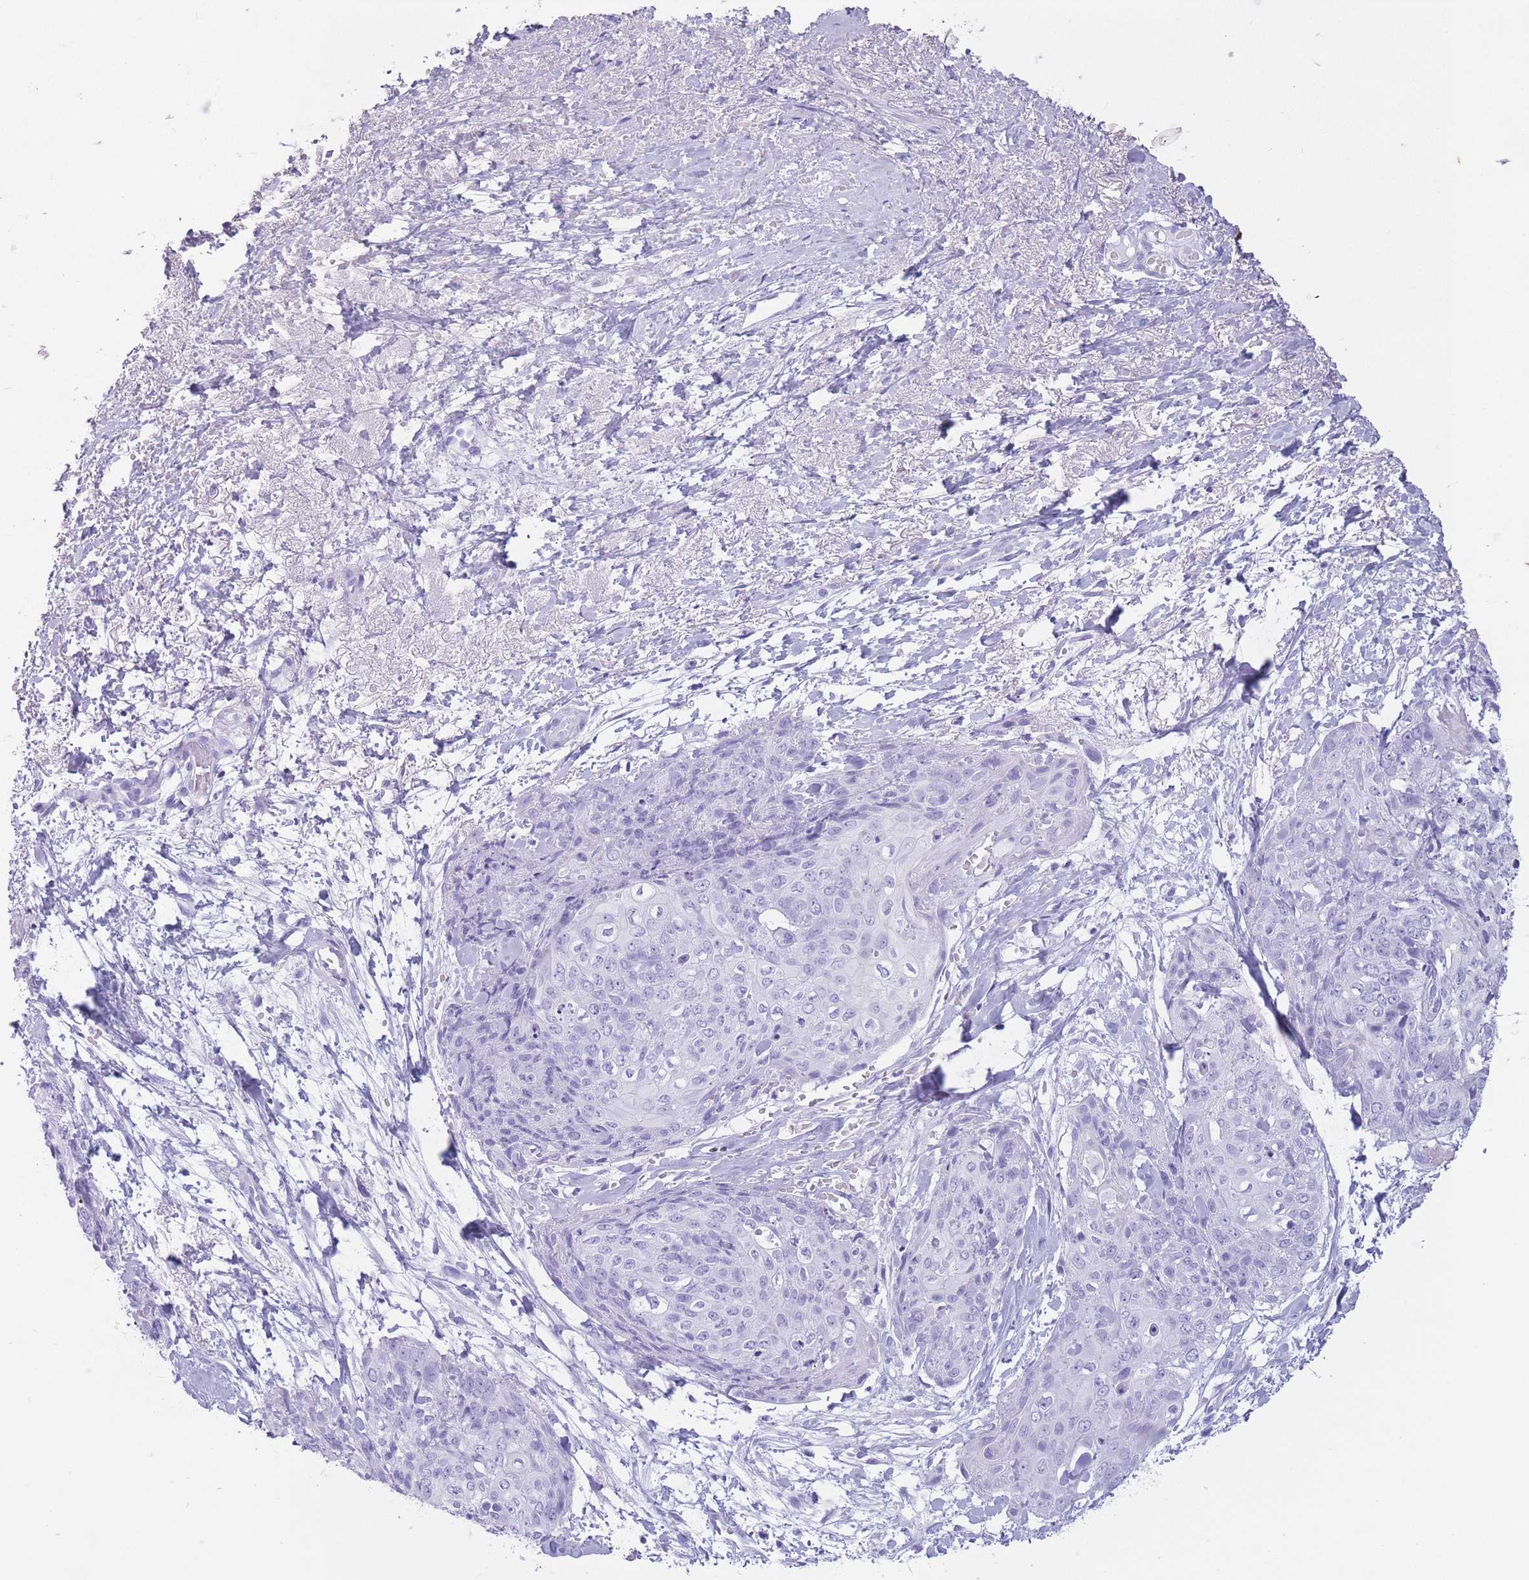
{"staining": {"intensity": "negative", "quantity": "none", "location": "none"}, "tissue": "skin cancer", "cell_type": "Tumor cells", "image_type": "cancer", "snomed": [{"axis": "morphology", "description": "Squamous cell carcinoma, NOS"}, {"axis": "topography", "description": "Skin"}, {"axis": "topography", "description": "Vulva"}], "caption": "Immunohistochemistry image of skin cancer (squamous cell carcinoma) stained for a protein (brown), which reveals no positivity in tumor cells. Nuclei are stained in blue.", "gene": "OR4F21", "patient": {"sex": "female", "age": 85}}